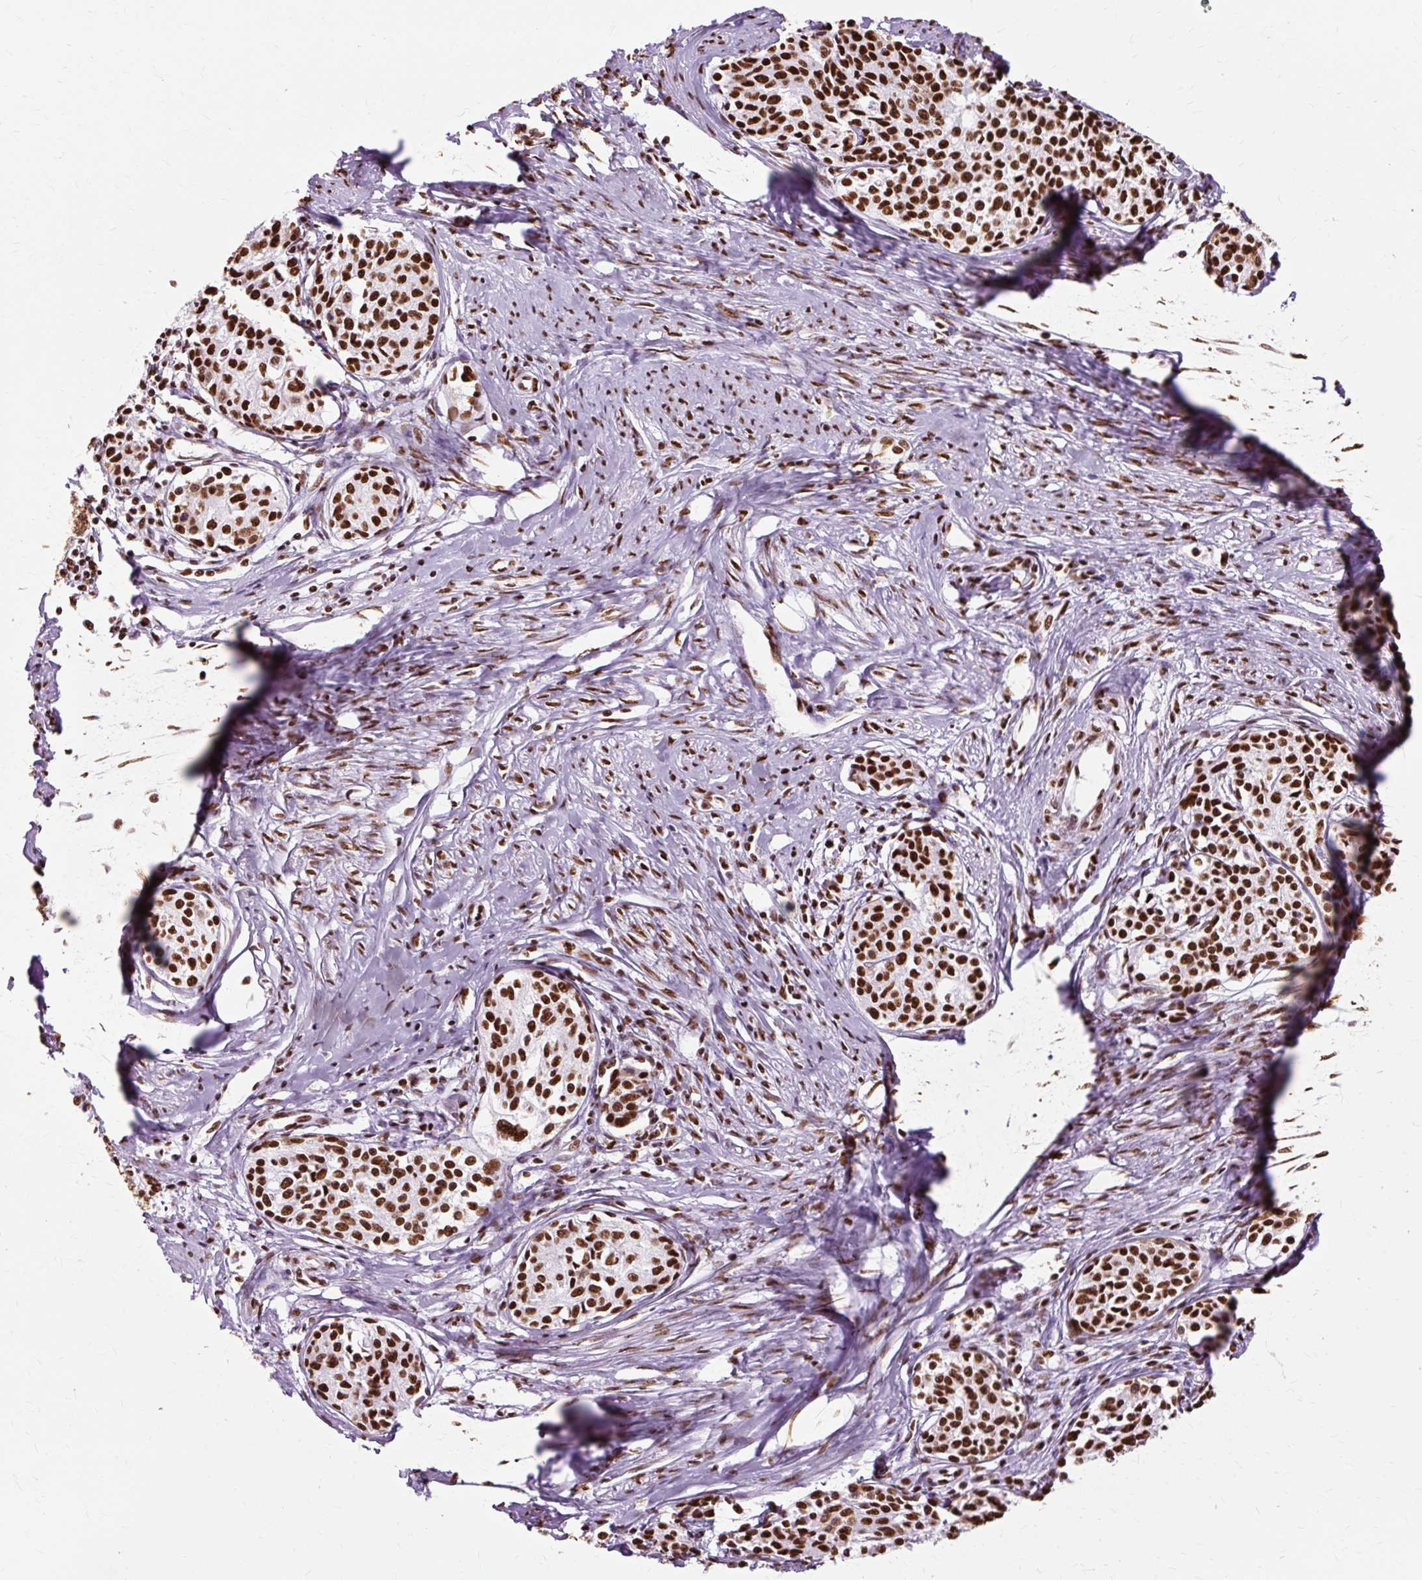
{"staining": {"intensity": "strong", "quantity": ">75%", "location": "nuclear"}, "tissue": "cervical cancer", "cell_type": "Tumor cells", "image_type": "cancer", "snomed": [{"axis": "morphology", "description": "Squamous cell carcinoma, NOS"}, {"axis": "morphology", "description": "Adenocarcinoma, NOS"}, {"axis": "topography", "description": "Cervix"}], "caption": "Tumor cells exhibit high levels of strong nuclear staining in about >75% of cells in adenocarcinoma (cervical).", "gene": "XRCC6", "patient": {"sex": "female", "age": 52}}